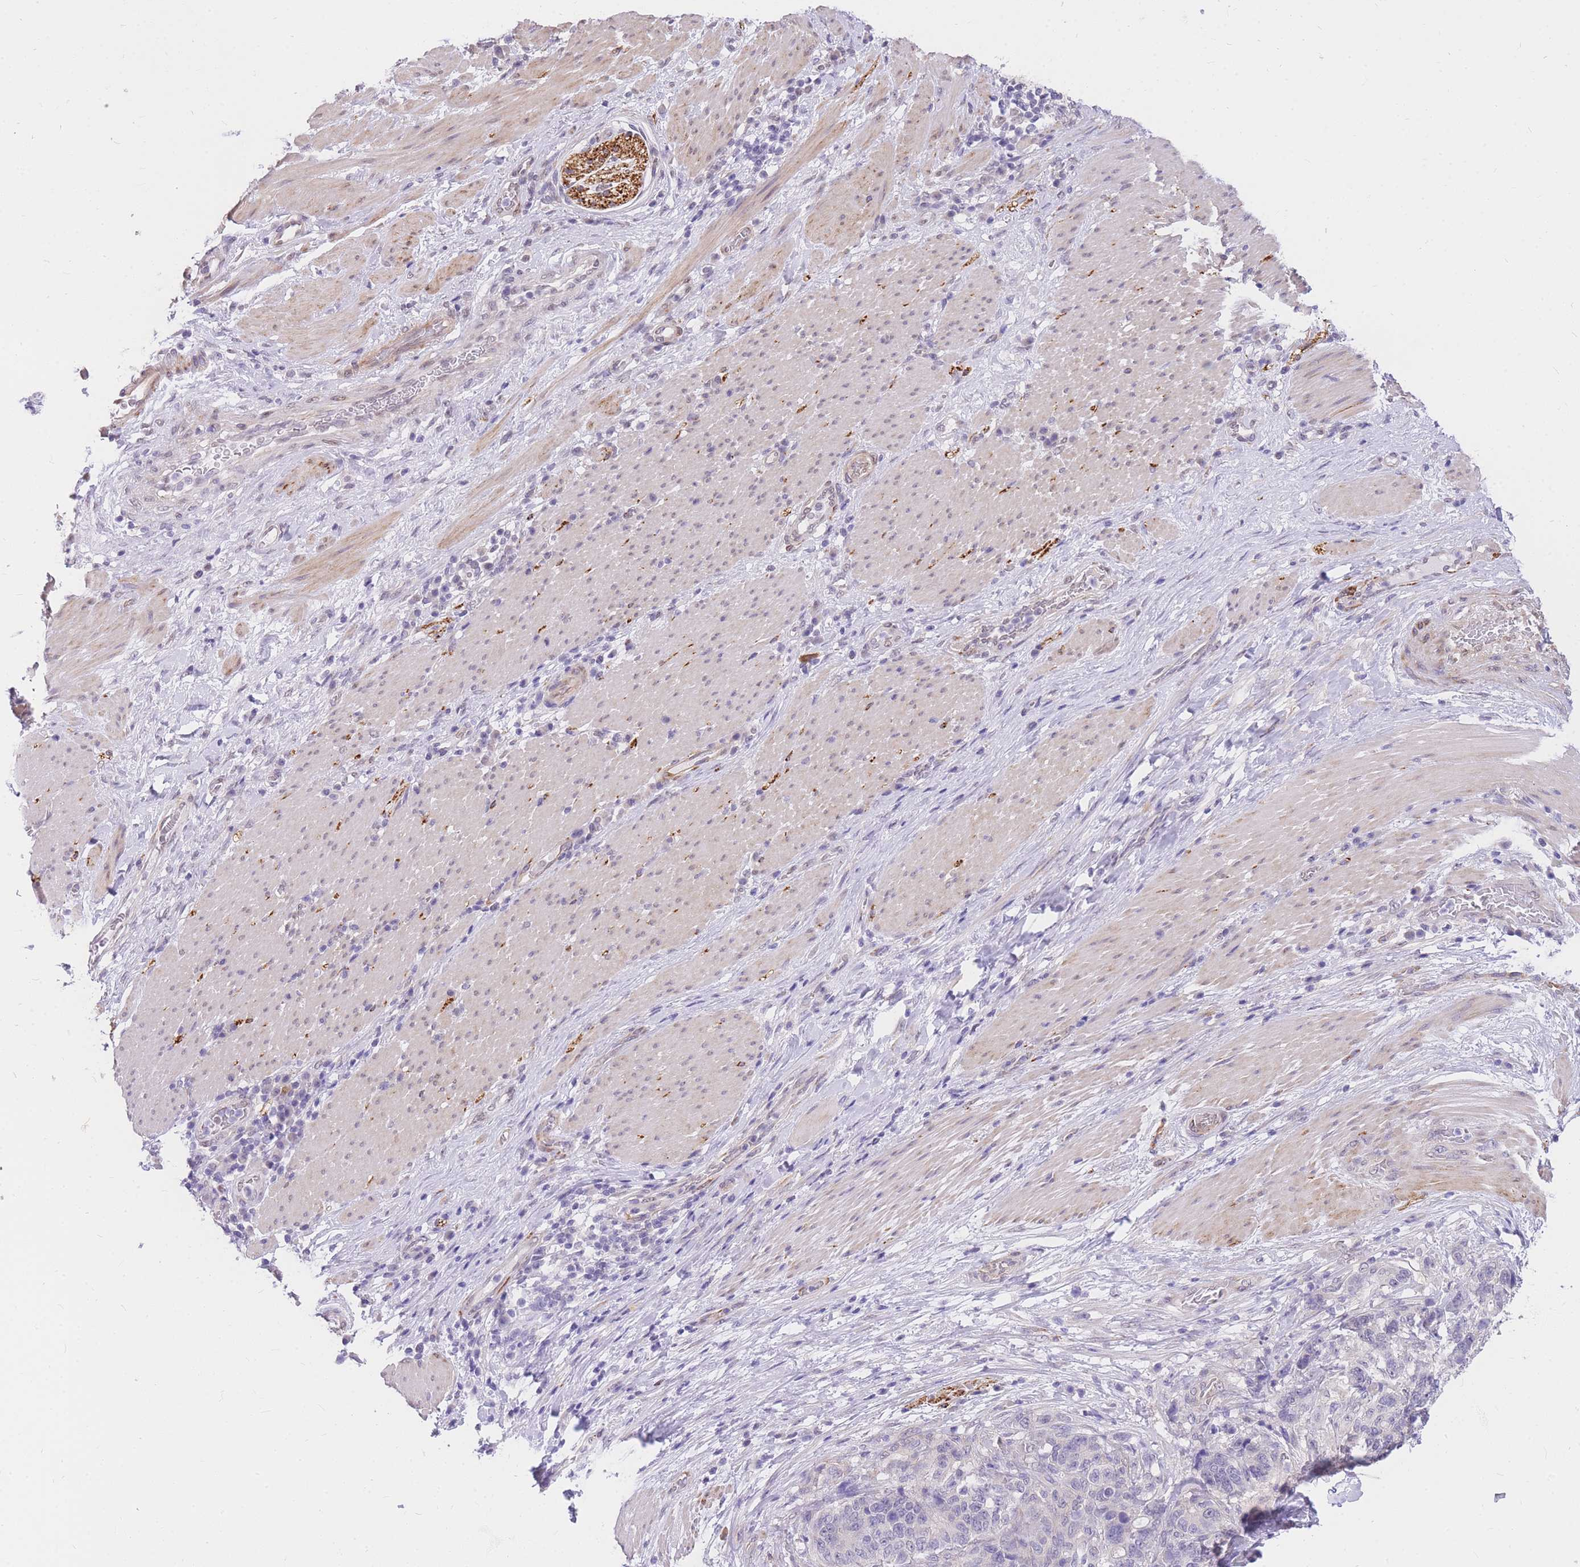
{"staining": {"intensity": "negative", "quantity": "none", "location": "none"}, "tissue": "stomach cancer", "cell_type": "Tumor cells", "image_type": "cancer", "snomed": [{"axis": "morphology", "description": "Normal tissue, NOS"}, {"axis": "morphology", "description": "Adenocarcinoma, NOS"}, {"axis": "topography", "description": "Stomach"}], "caption": "IHC micrograph of neoplastic tissue: human adenocarcinoma (stomach) stained with DAB (3,3'-diaminobenzidine) exhibits no significant protein expression in tumor cells.", "gene": "S100PBP", "patient": {"sex": "female", "age": 64}}